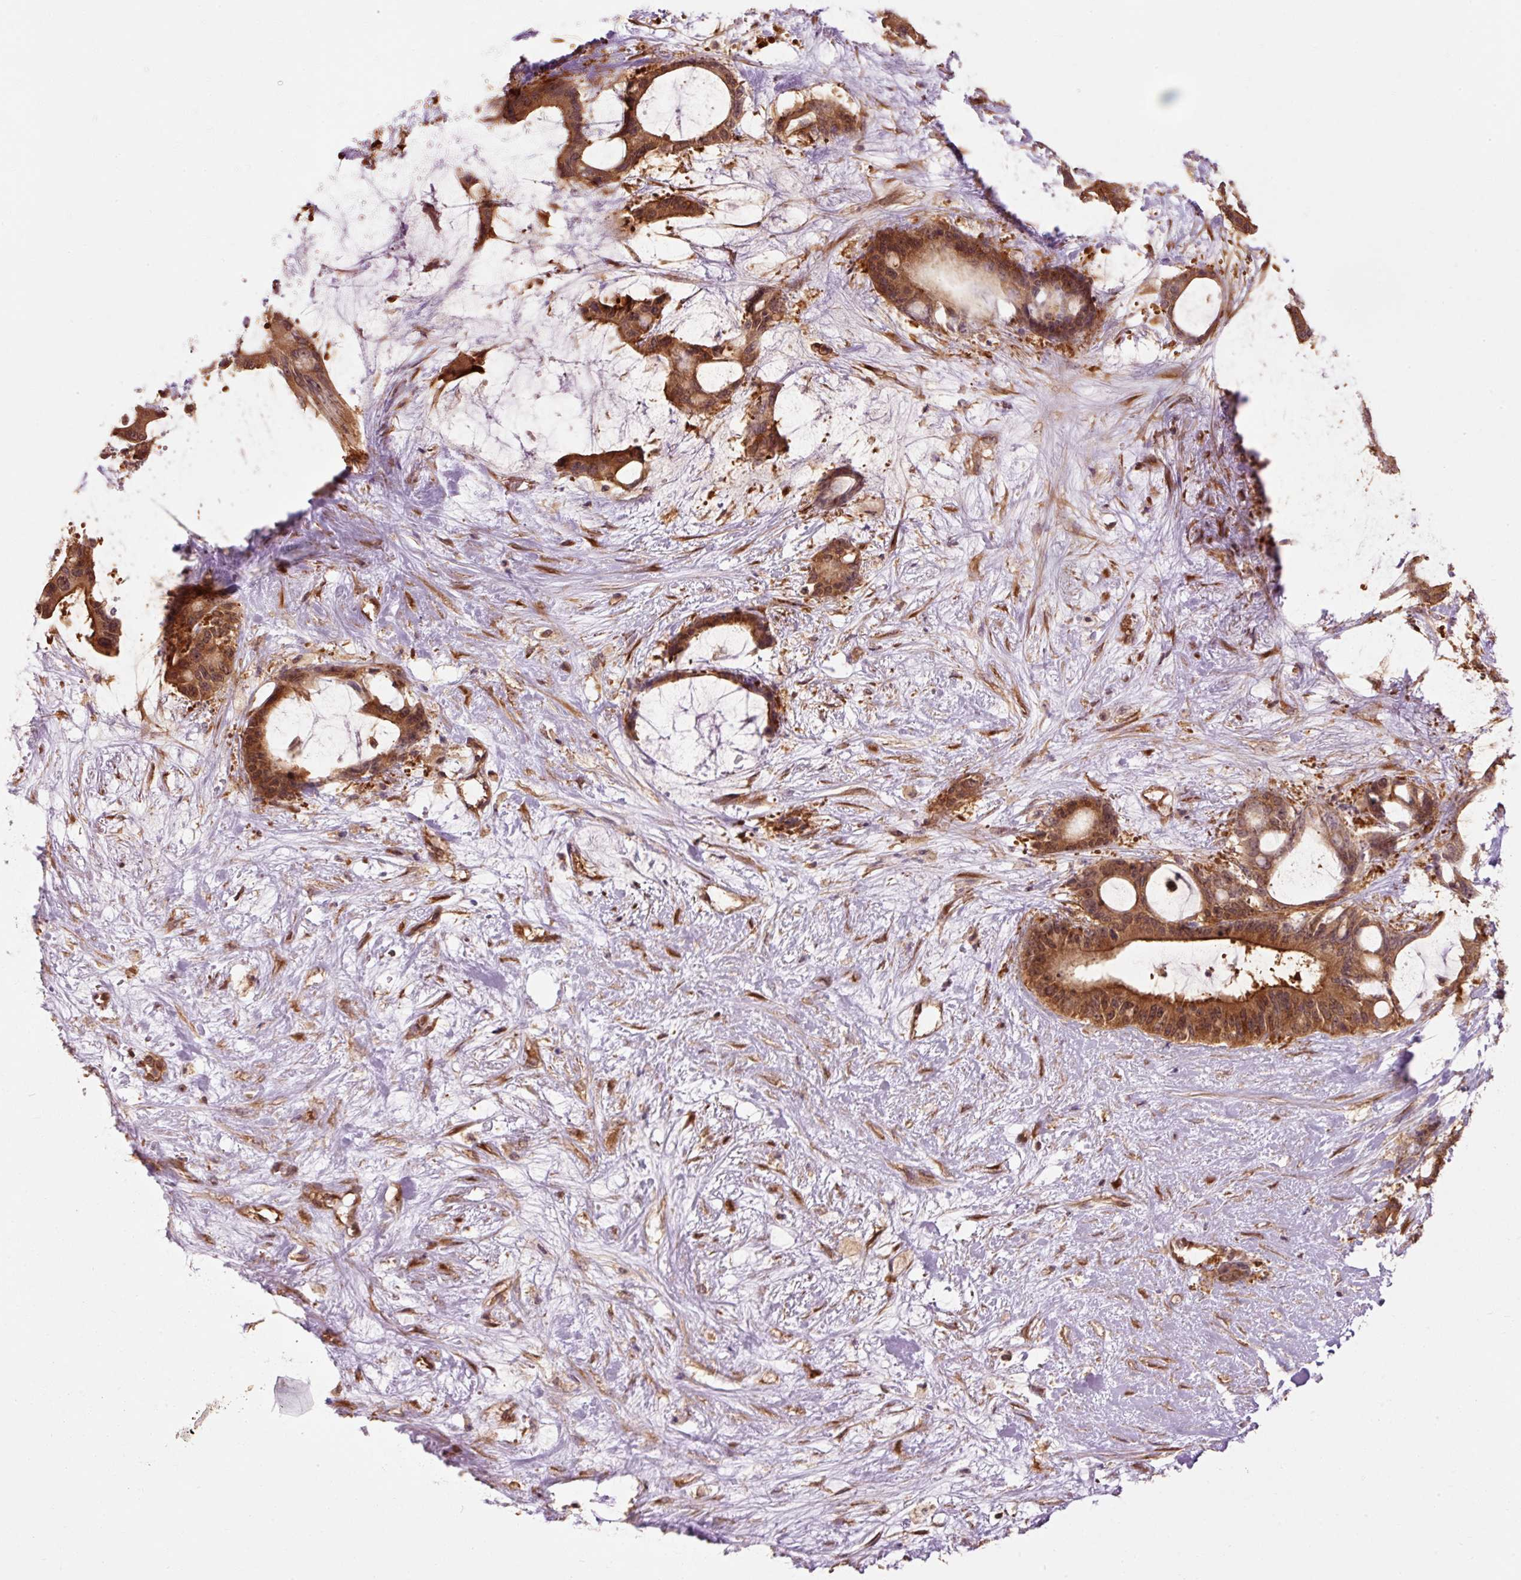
{"staining": {"intensity": "moderate", "quantity": ">75%", "location": "cytoplasmic/membranous"}, "tissue": "liver cancer", "cell_type": "Tumor cells", "image_type": "cancer", "snomed": [{"axis": "morphology", "description": "Normal tissue, NOS"}, {"axis": "morphology", "description": "Cholangiocarcinoma"}, {"axis": "topography", "description": "Liver"}, {"axis": "topography", "description": "Peripheral nerve tissue"}], "caption": "Immunohistochemical staining of cholangiocarcinoma (liver) demonstrates medium levels of moderate cytoplasmic/membranous protein positivity in approximately >75% of tumor cells.", "gene": "PDAP1", "patient": {"sex": "female", "age": 73}}